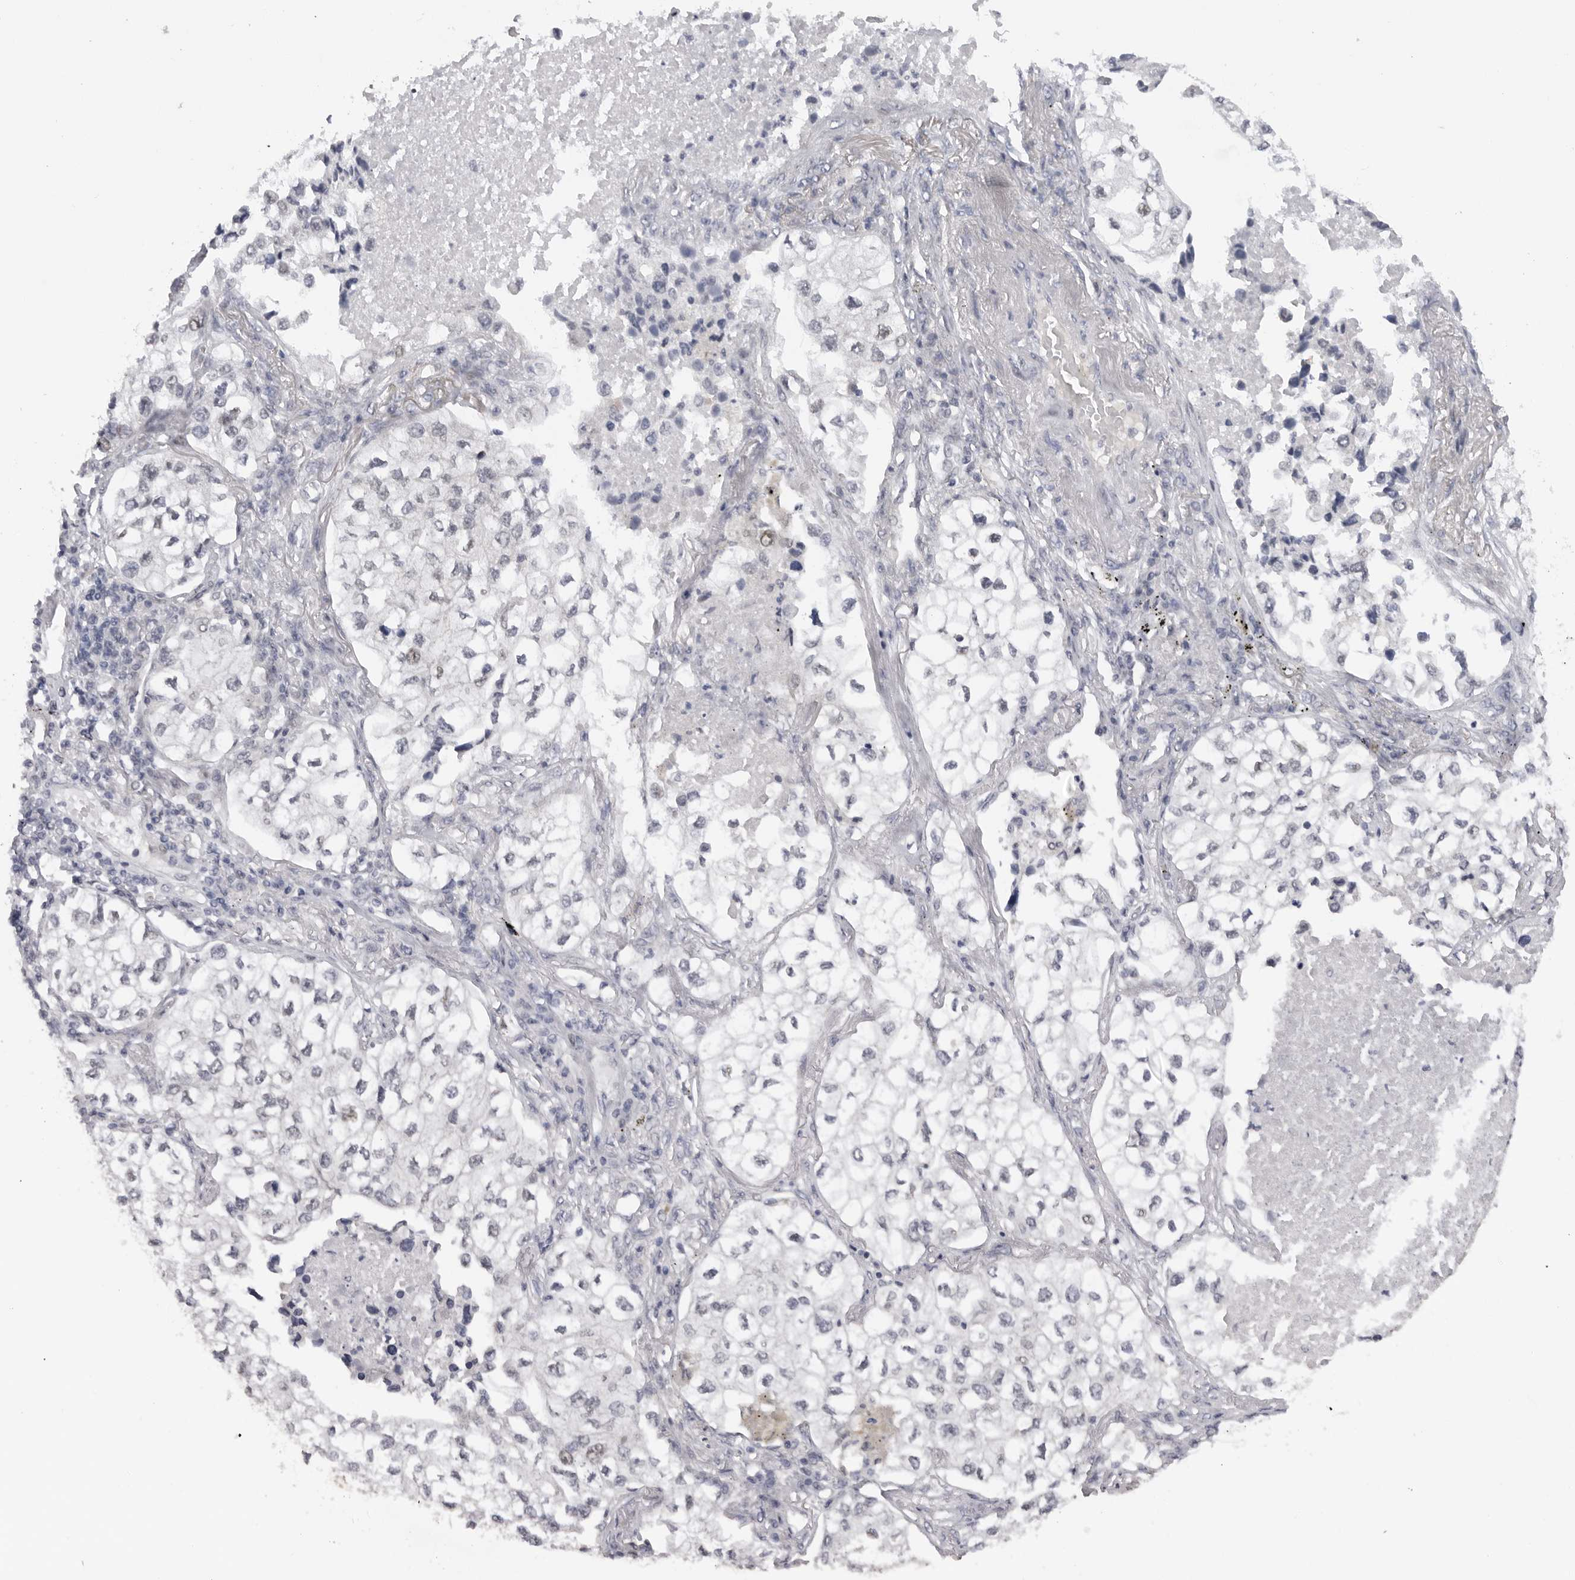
{"staining": {"intensity": "negative", "quantity": "none", "location": "none"}, "tissue": "lung cancer", "cell_type": "Tumor cells", "image_type": "cancer", "snomed": [{"axis": "morphology", "description": "Adenocarcinoma, NOS"}, {"axis": "topography", "description": "Lung"}], "caption": "The immunohistochemistry histopathology image has no significant expression in tumor cells of lung adenocarcinoma tissue. (Brightfield microscopy of DAB (3,3'-diaminobenzidine) immunohistochemistry at high magnification).", "gene": "ALPK2", "patient": {"sex": "male", "age": 63}}